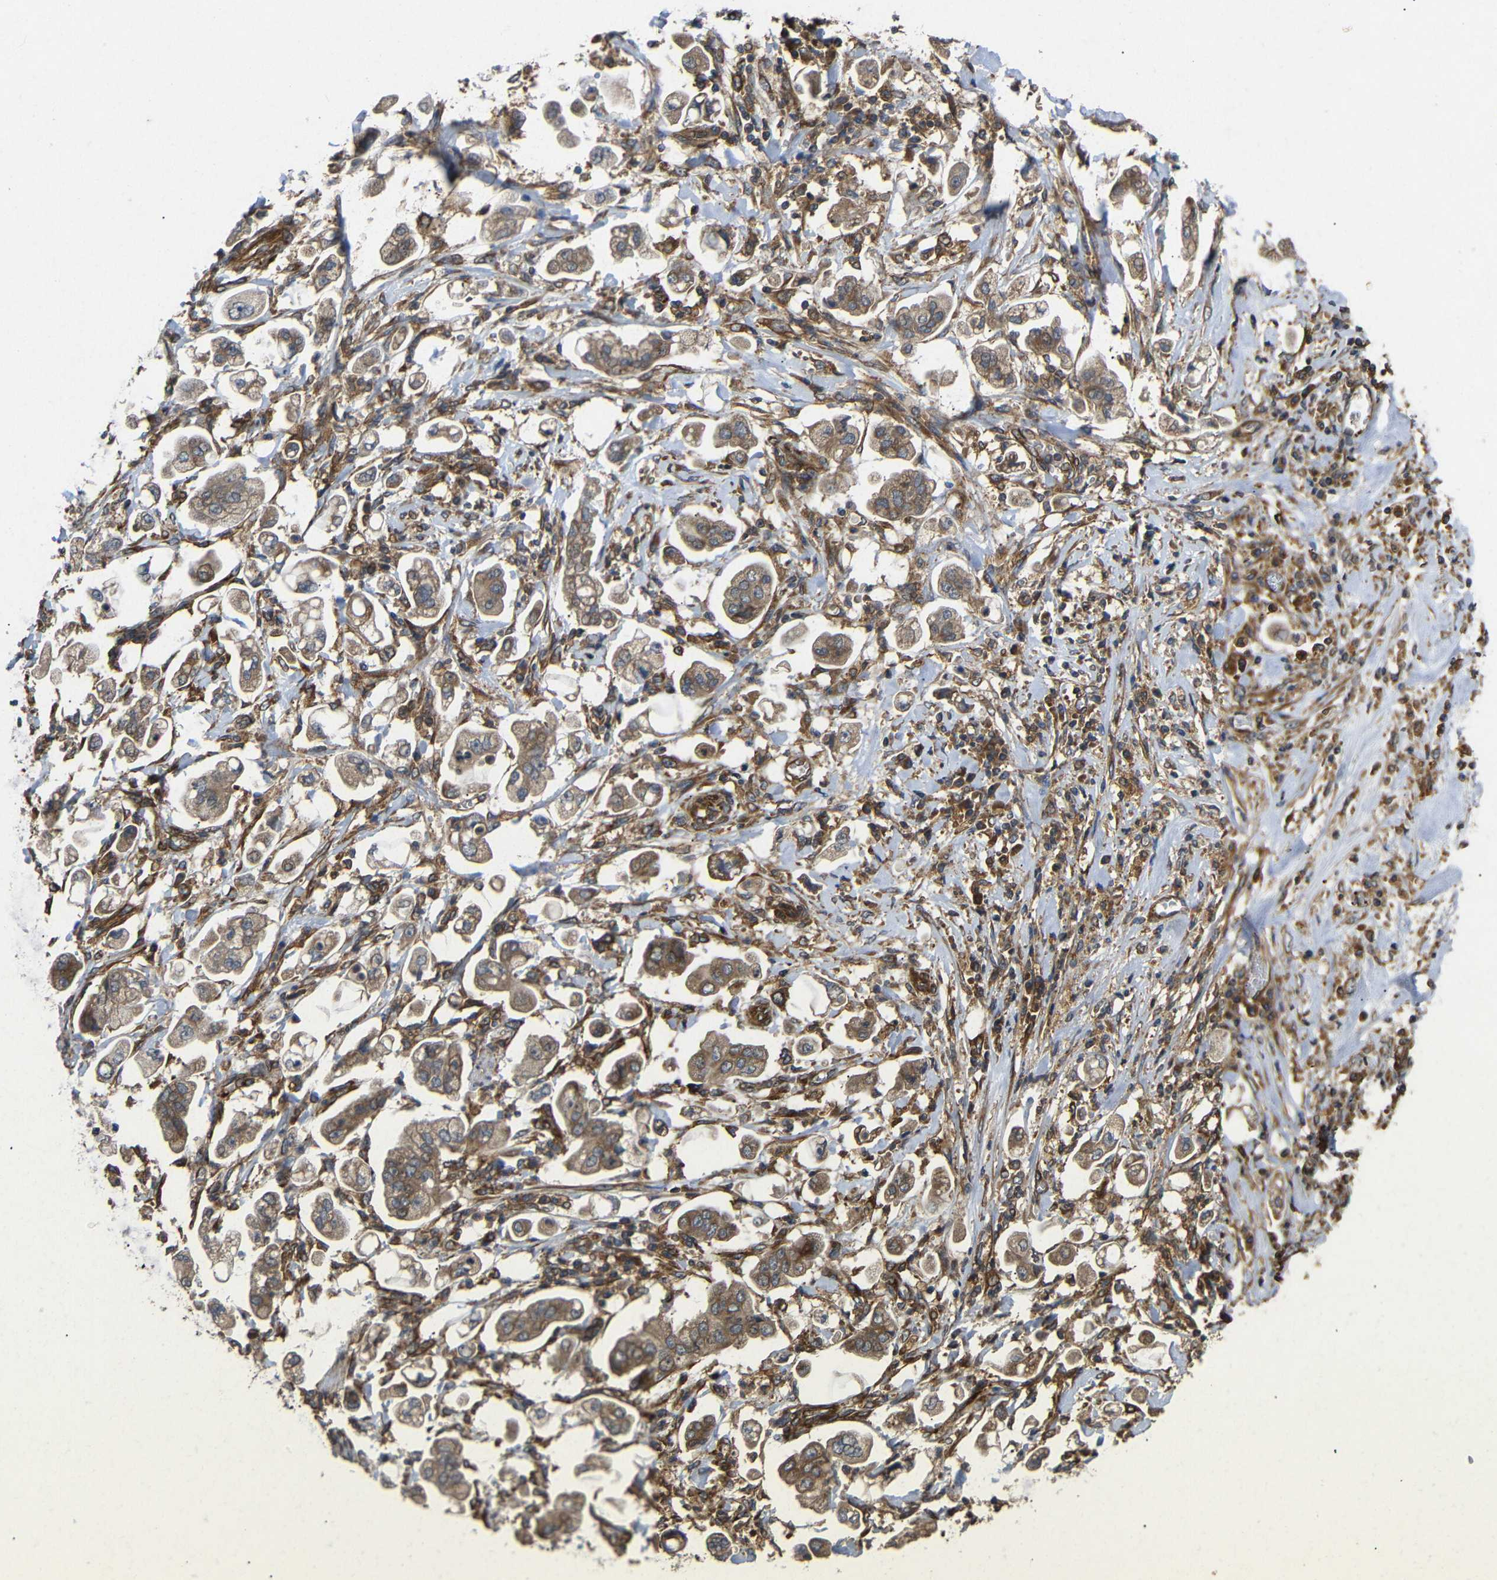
{"staining": {"intensity": "moderate", "quantity": ">75%", "location": "cytoplasmic/membranous"}, "tissue": "stomach cancer", "cell_type": "Tumor cells", "image_type": "cancer", "snomed": [{"axis": "morphology", "description": "Adenocarcinoma, NOS"}, {"axis": "topography", "description": "Stomach"}], "caption": "Immunohistochemical staining of stomach cancer (adenocarcinoma) reveals medium levels of moderate cytoplasmic/membranous staining in about >75% of tumor cells.", "gene": "EIF2S1", "patient": {"sex": "male", "age": 62}}